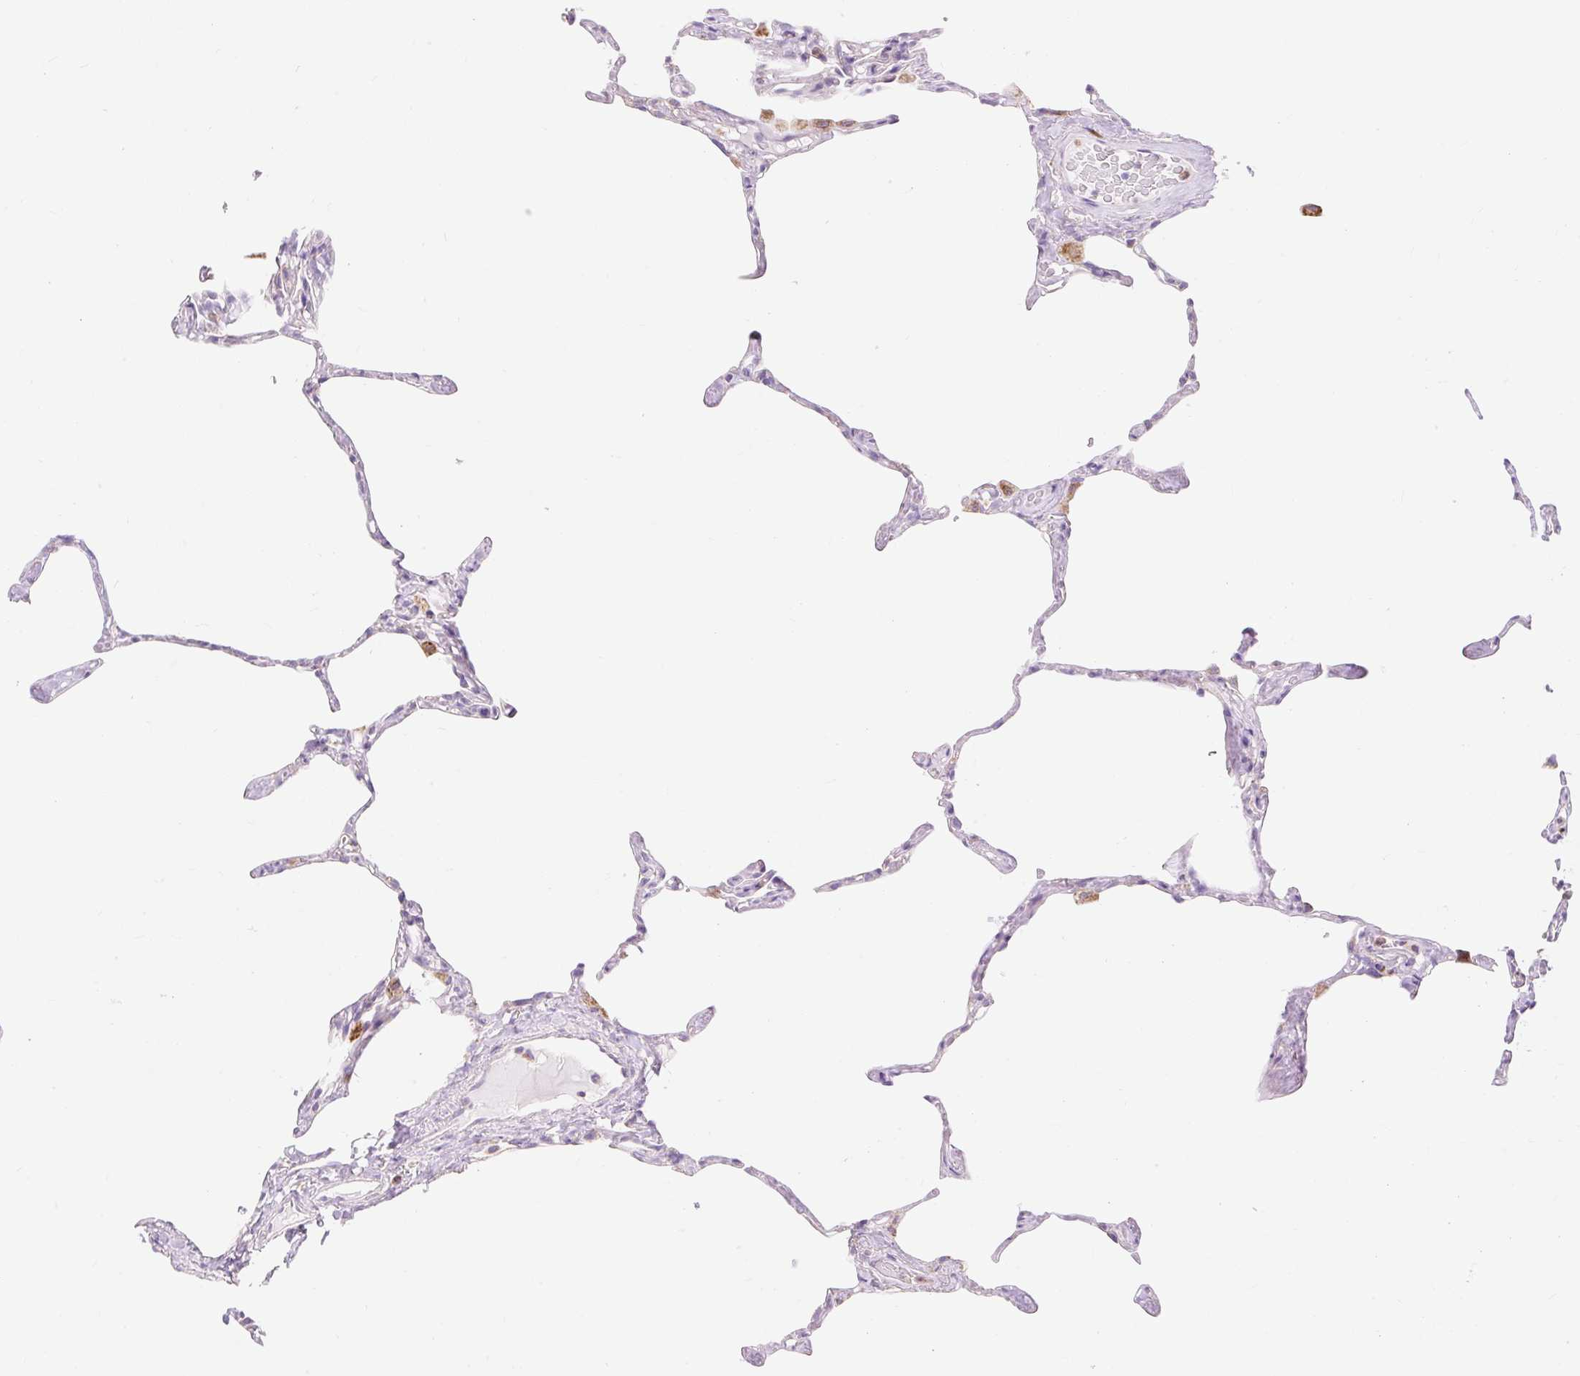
{"staining": {"intensity": "negative", "quantity": "none", "location": "none"}, "tissue": "lung", "cell_type": "Alveolar cells", "image_type": "normal", "snomed": [{"axis": "morphology", "description": "Normal tissue, NOS"}, {"axis": "topography", "description": "Lung"}], "caption": "A high-resolution photomicrograph shows IHC staining of normal lung, which reveals no significant positivity in alveolar cells.", "gene": "DHX35", "patient": {"sex": "male", "age": 65}}